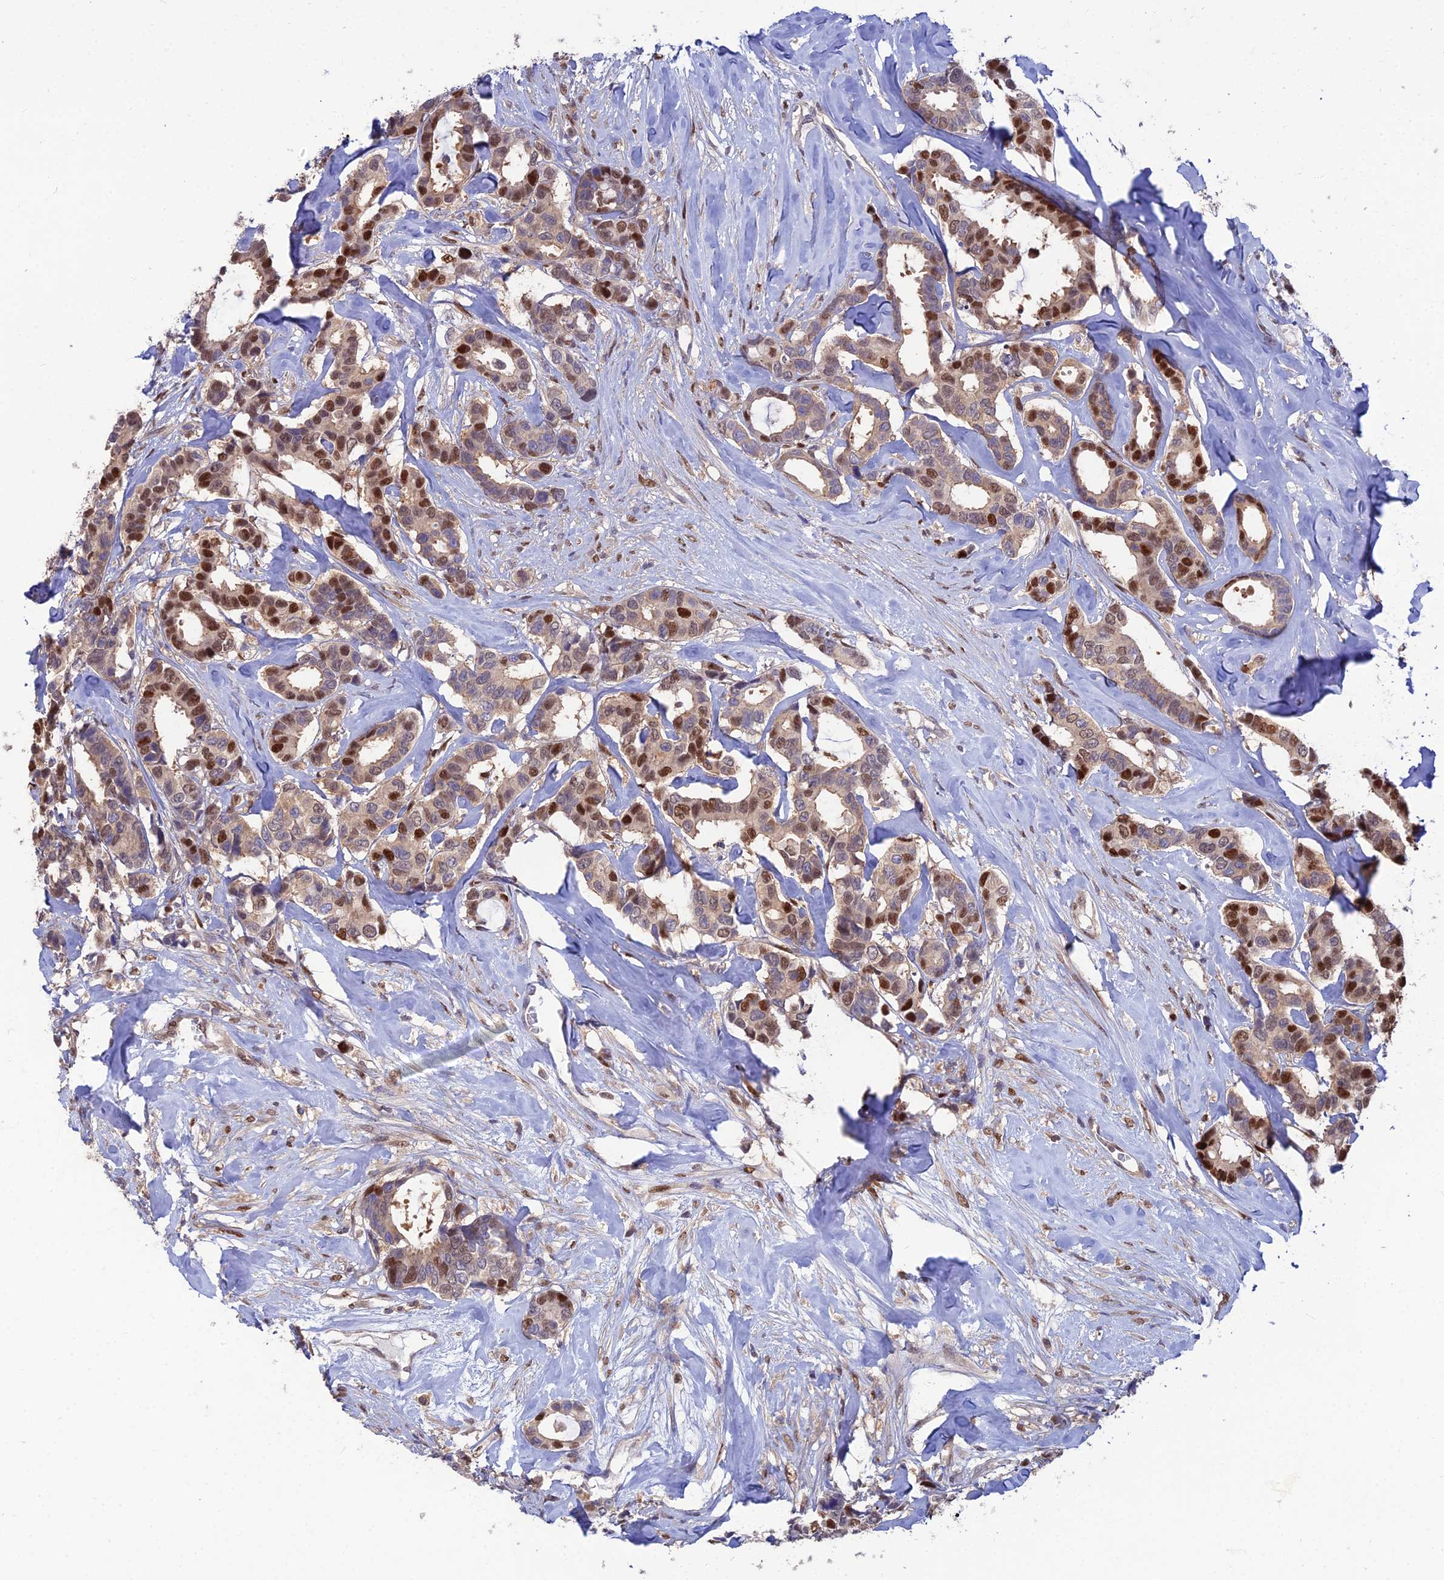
{"staining": {"intensity": "strong", "quantity": "25%-75%", "location": "nuclear"}, "tissue": "breast cancer", "cell_type": "Tumor cells", "image_type": "cancer", "snomed": [{"axis": "morphology", "description": "Duct carcinoma"}, {"axis": "topography", "description": "Breast"}], "caption": "Breast cancer (intraductal carcinoma) stained with DAB immunohistochemistry (IHC) reveals high levels of strong nuclear staining in approximately 25%-75% of tumor cells.", "gene": "DNPEP", "patient": {"sex": "female", "age": 87}}